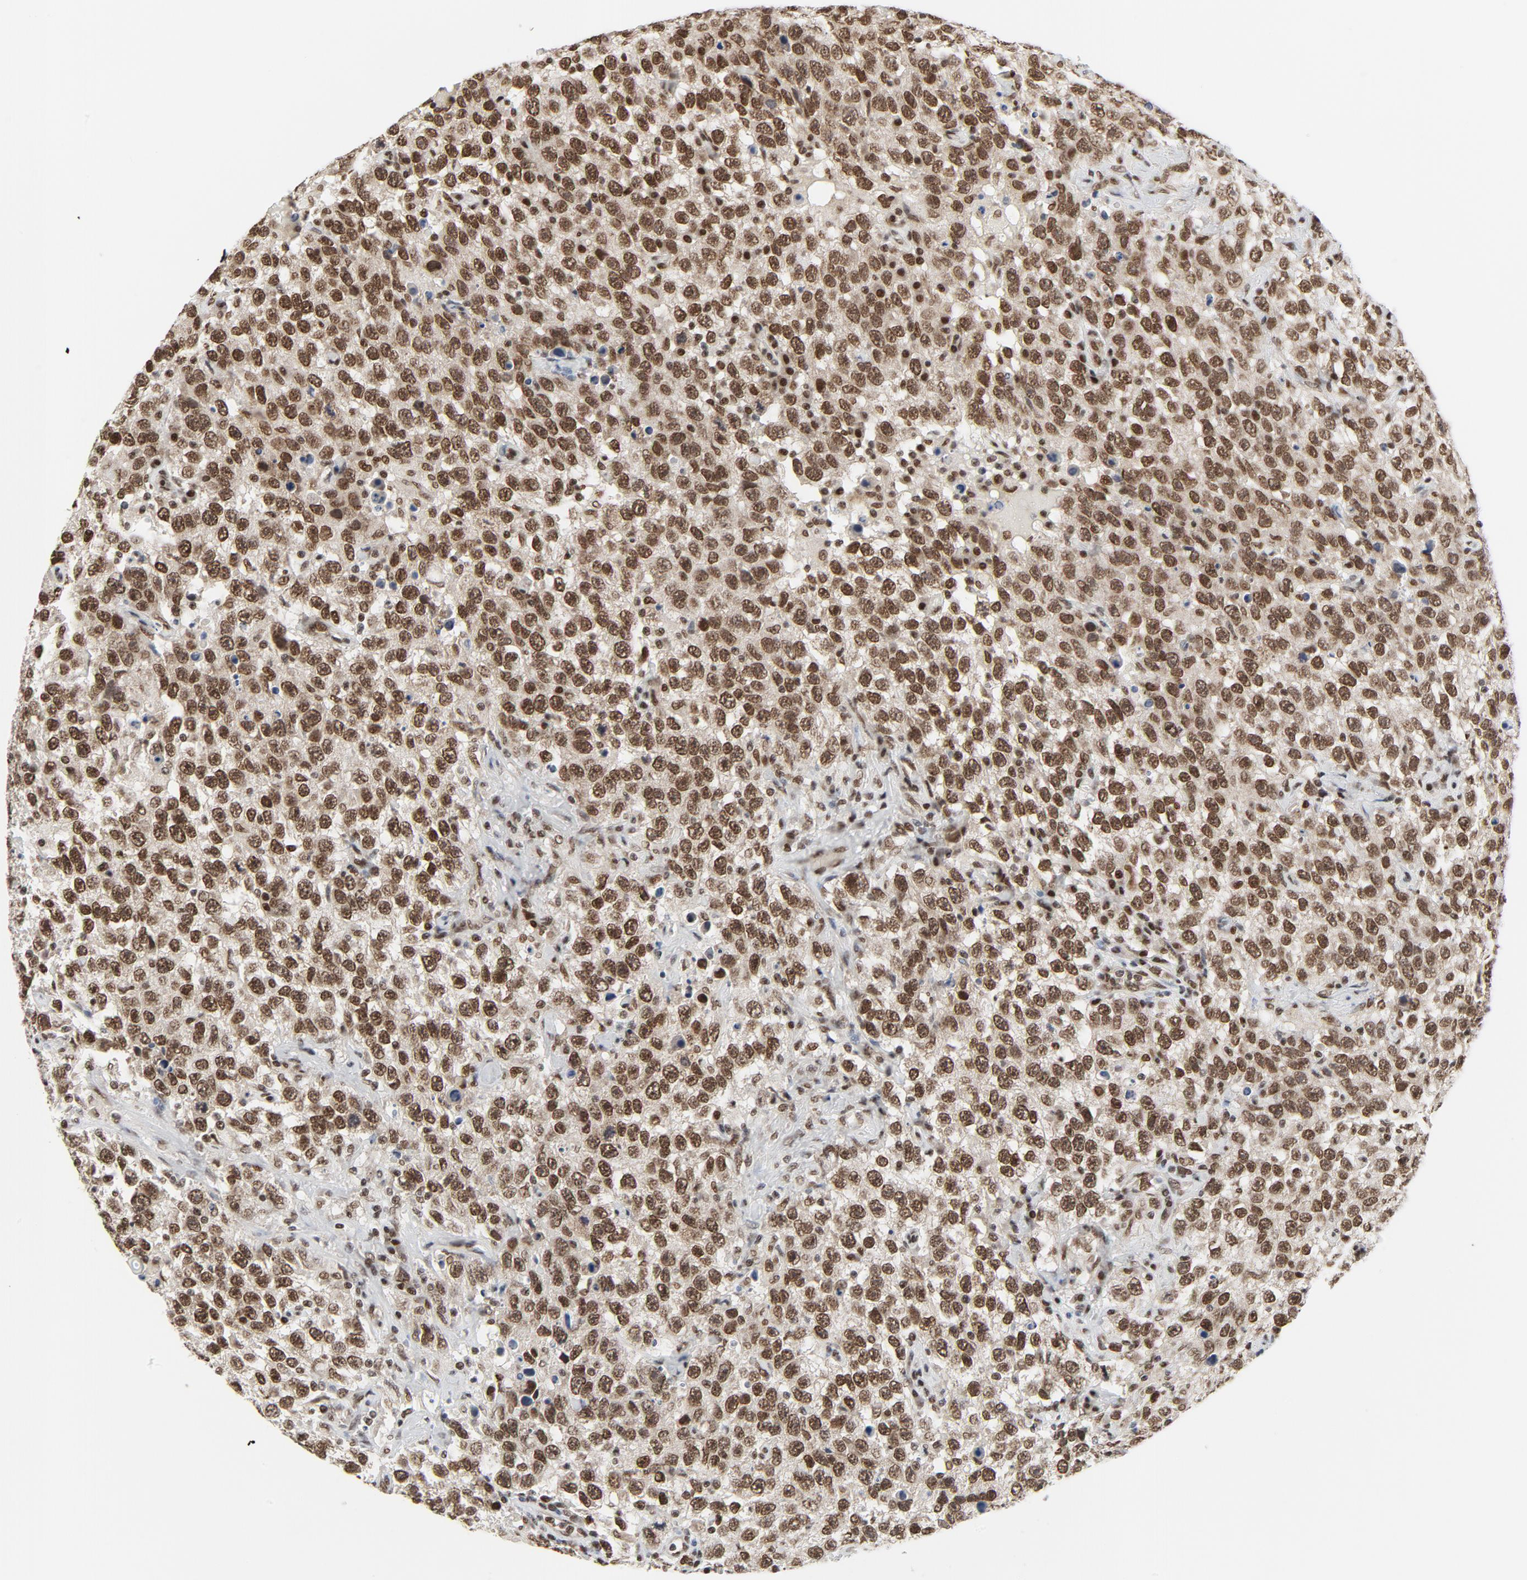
{"staining": {"intensity": "strong", "quantity": ">75%", "location": "nuclear"}, "tissue": "testis cancer", "cell_type": "Tumor cells", "image_type": "cancer", "snomed": [{"axis": "morphology", "description": "Seminoma, NOS"}, {"axis": "topography", "description": "Testis"}], "caption": "The immunohistochemical stain shows strong nuclear positivity in tumor cells of testis seminoma tissue.", "gene": "ERCC1", "patient": {"sex": "male", "age": 41}}